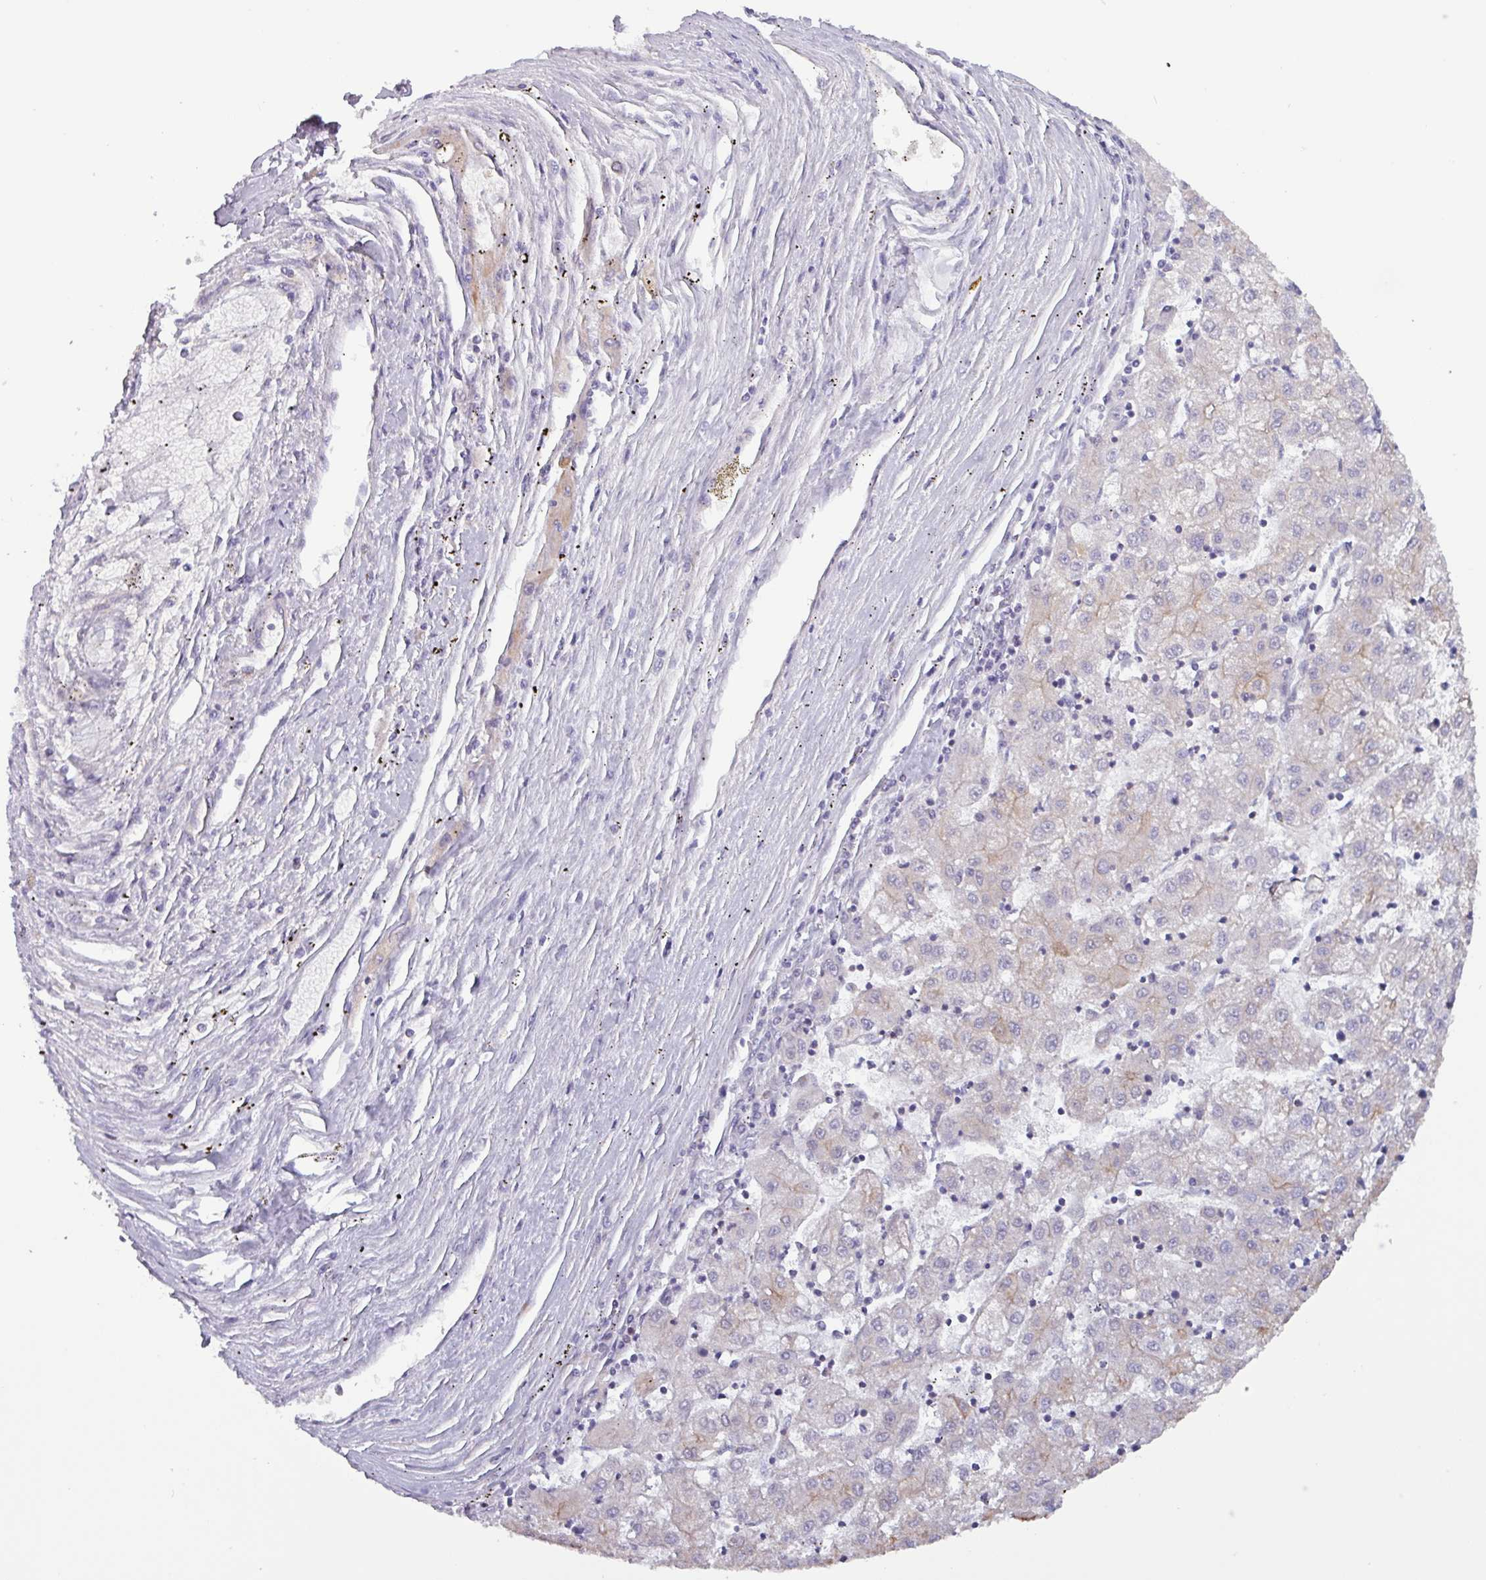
{"staining": {"intensity": "weak", "quantity": "<25%", "location": "cytoplasmic/membranous"}, "tissue": "liver cancer", "cell_type": "Tumor cells", "image_type": "cancer", "snomed": [{"axis": "morphology", "description": "Carcinoma, Hepatocellular, NOS"}, {"axis": "topography", "description": "Liver"}], "caption": "Tumor cells show no significant staining in liver hepatocellular carcinoma.", "gene": "CAMK1", "patient": {"sex": "male", "age": 72}}